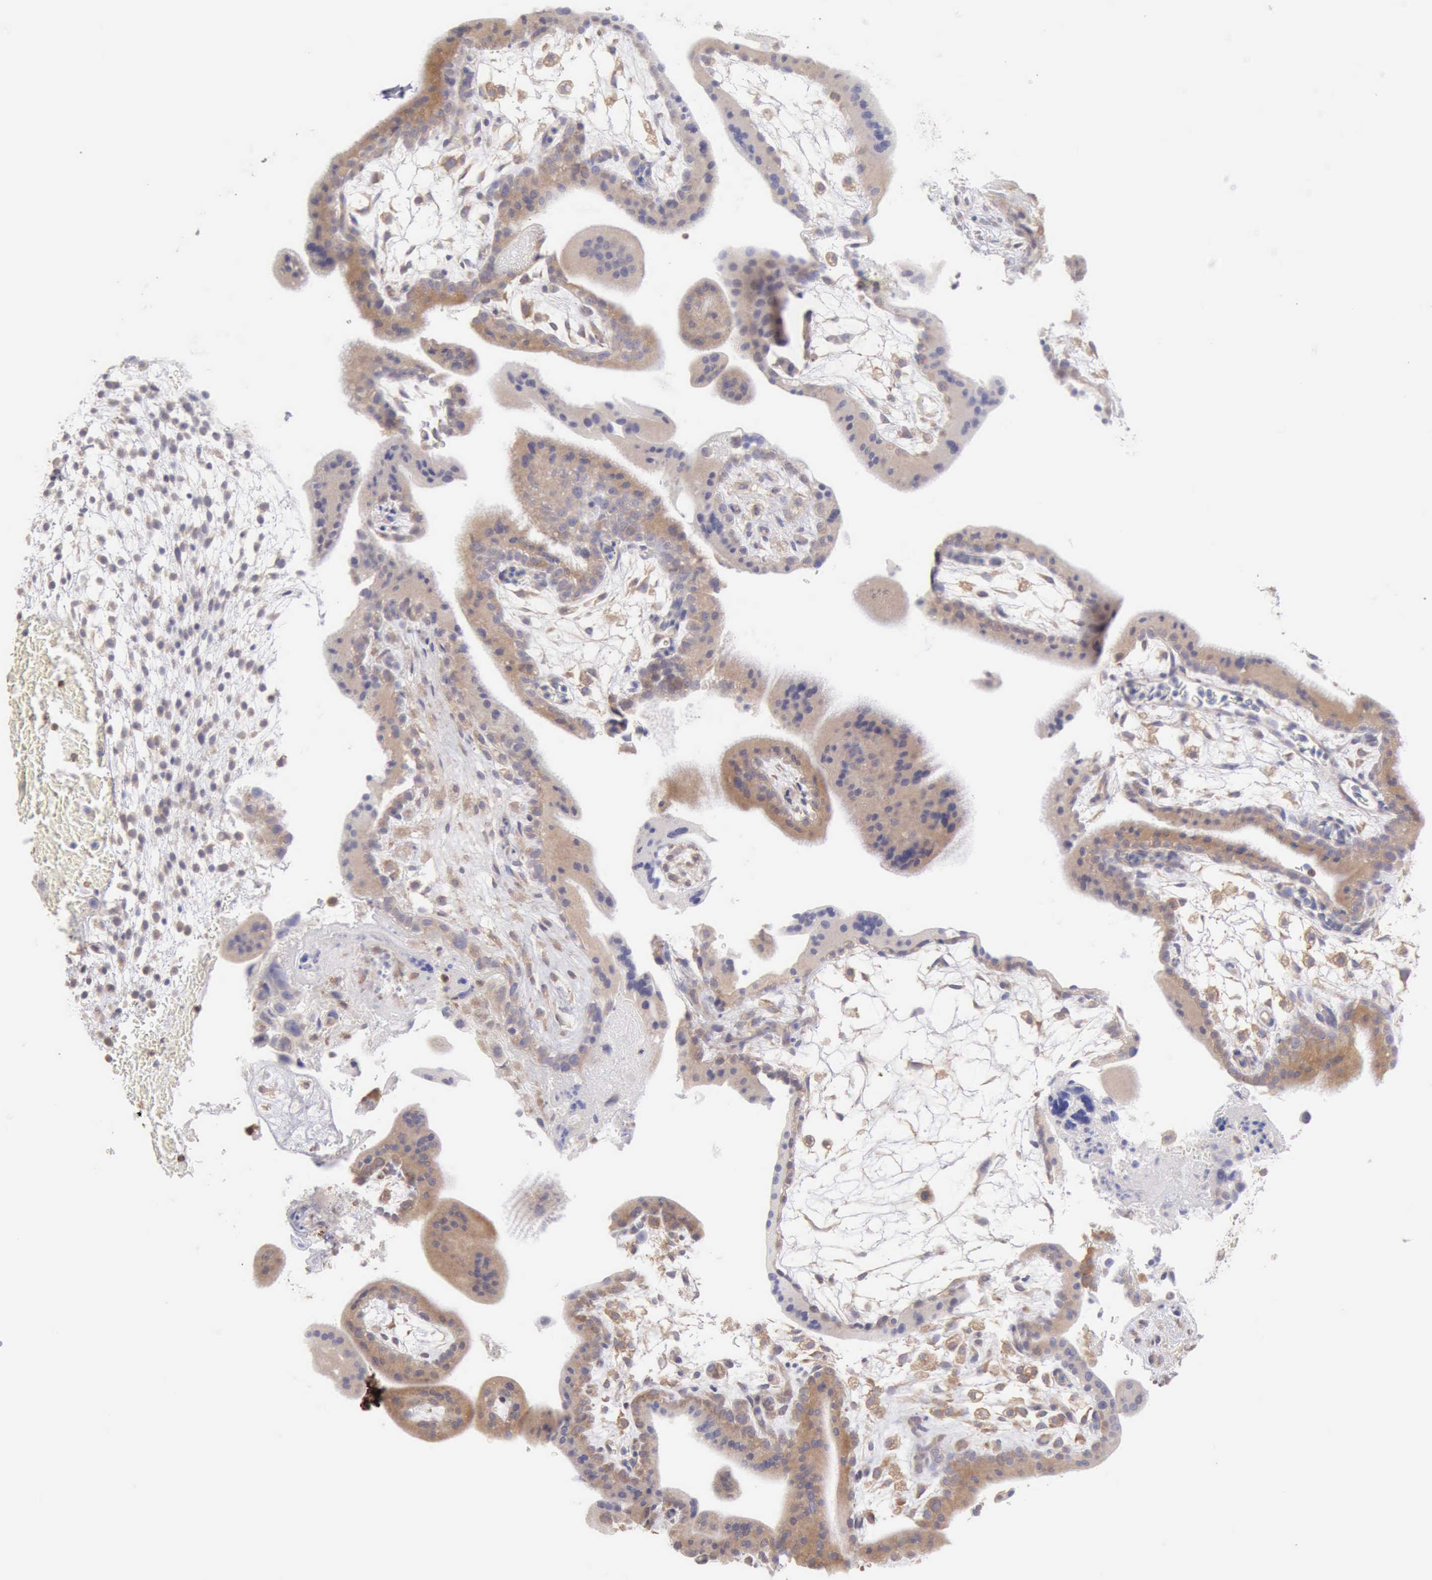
{"staining": {"intensity": "weak", "quantity": ">75%", "location": "cytoplasmic/membranous"}, "tissue": "placenta", "cell_type": "Decidual cells", "image_type": "normal", "snomed": [{"axis": "morphology", "description": "Normal tissue, NOS"}, {"axis": "topography", "description": "Placenta"}], "caption": "Placenta stained with DAB IHC displays low levels of weak cytoplasmic/membranous positivity in approximately >75% of decidual cells.", "gene": "SASH3", "patient": {"sex": "female", "age": 35}}